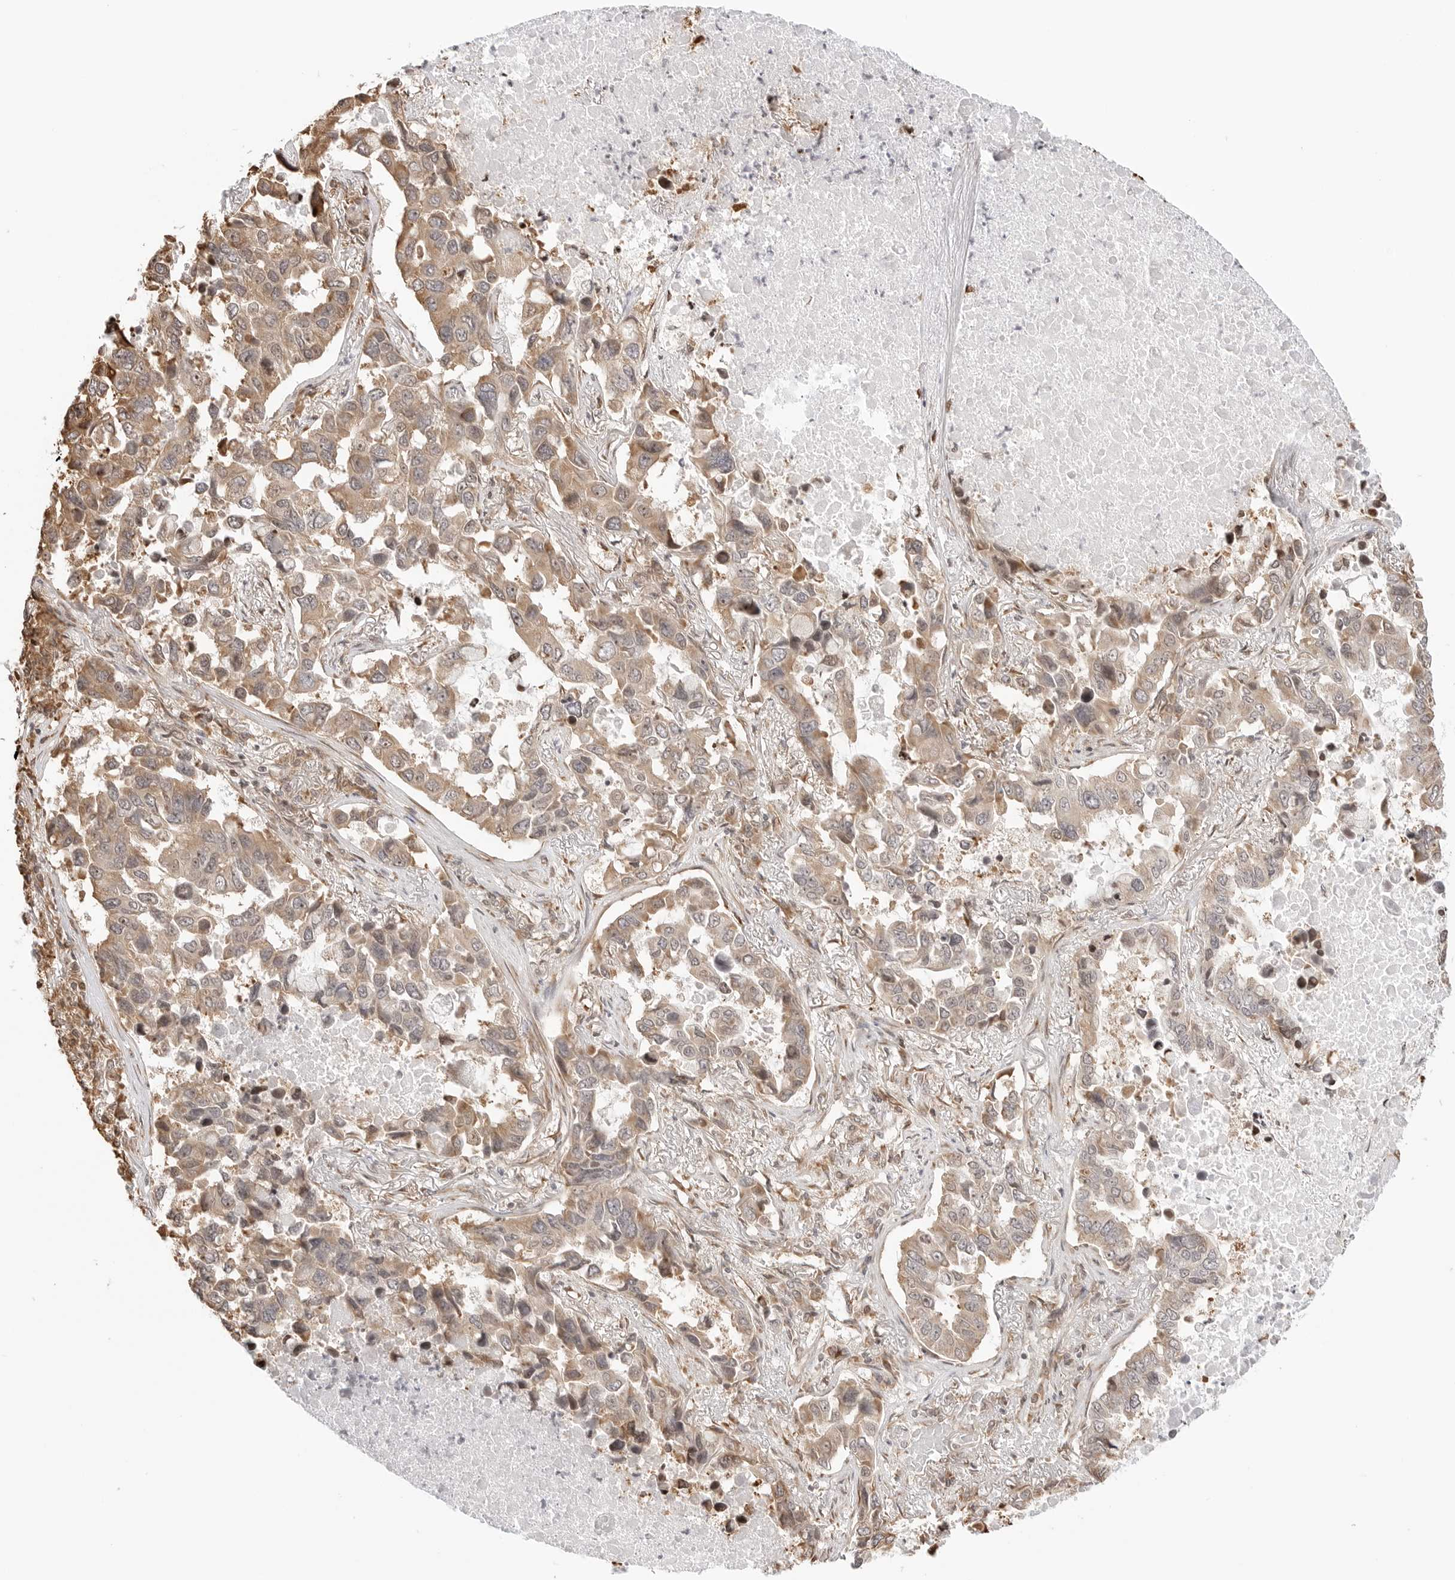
{"staining": {"intensity": "moderate", "quantity": ">75%", "location": "cytoplasmic/membranous"}, "tissue": "lung cancer", "cell_type": "Tumor cells", "image_type": "cancer", "snomed": [{"axis": "morphology", "description": "Adenocarcinoma, NOS"}, {"axis": "topography", "description": "Lung"}], "caption": "An image showing moderate cytoplasmic/membranous staining in about >75% of tumor cells in adenocarcinoma (lung), as visualized by brown immunohistochemical staining.", "gene": "FKBP14", "patient": {"sex": "male", "age": 64}}